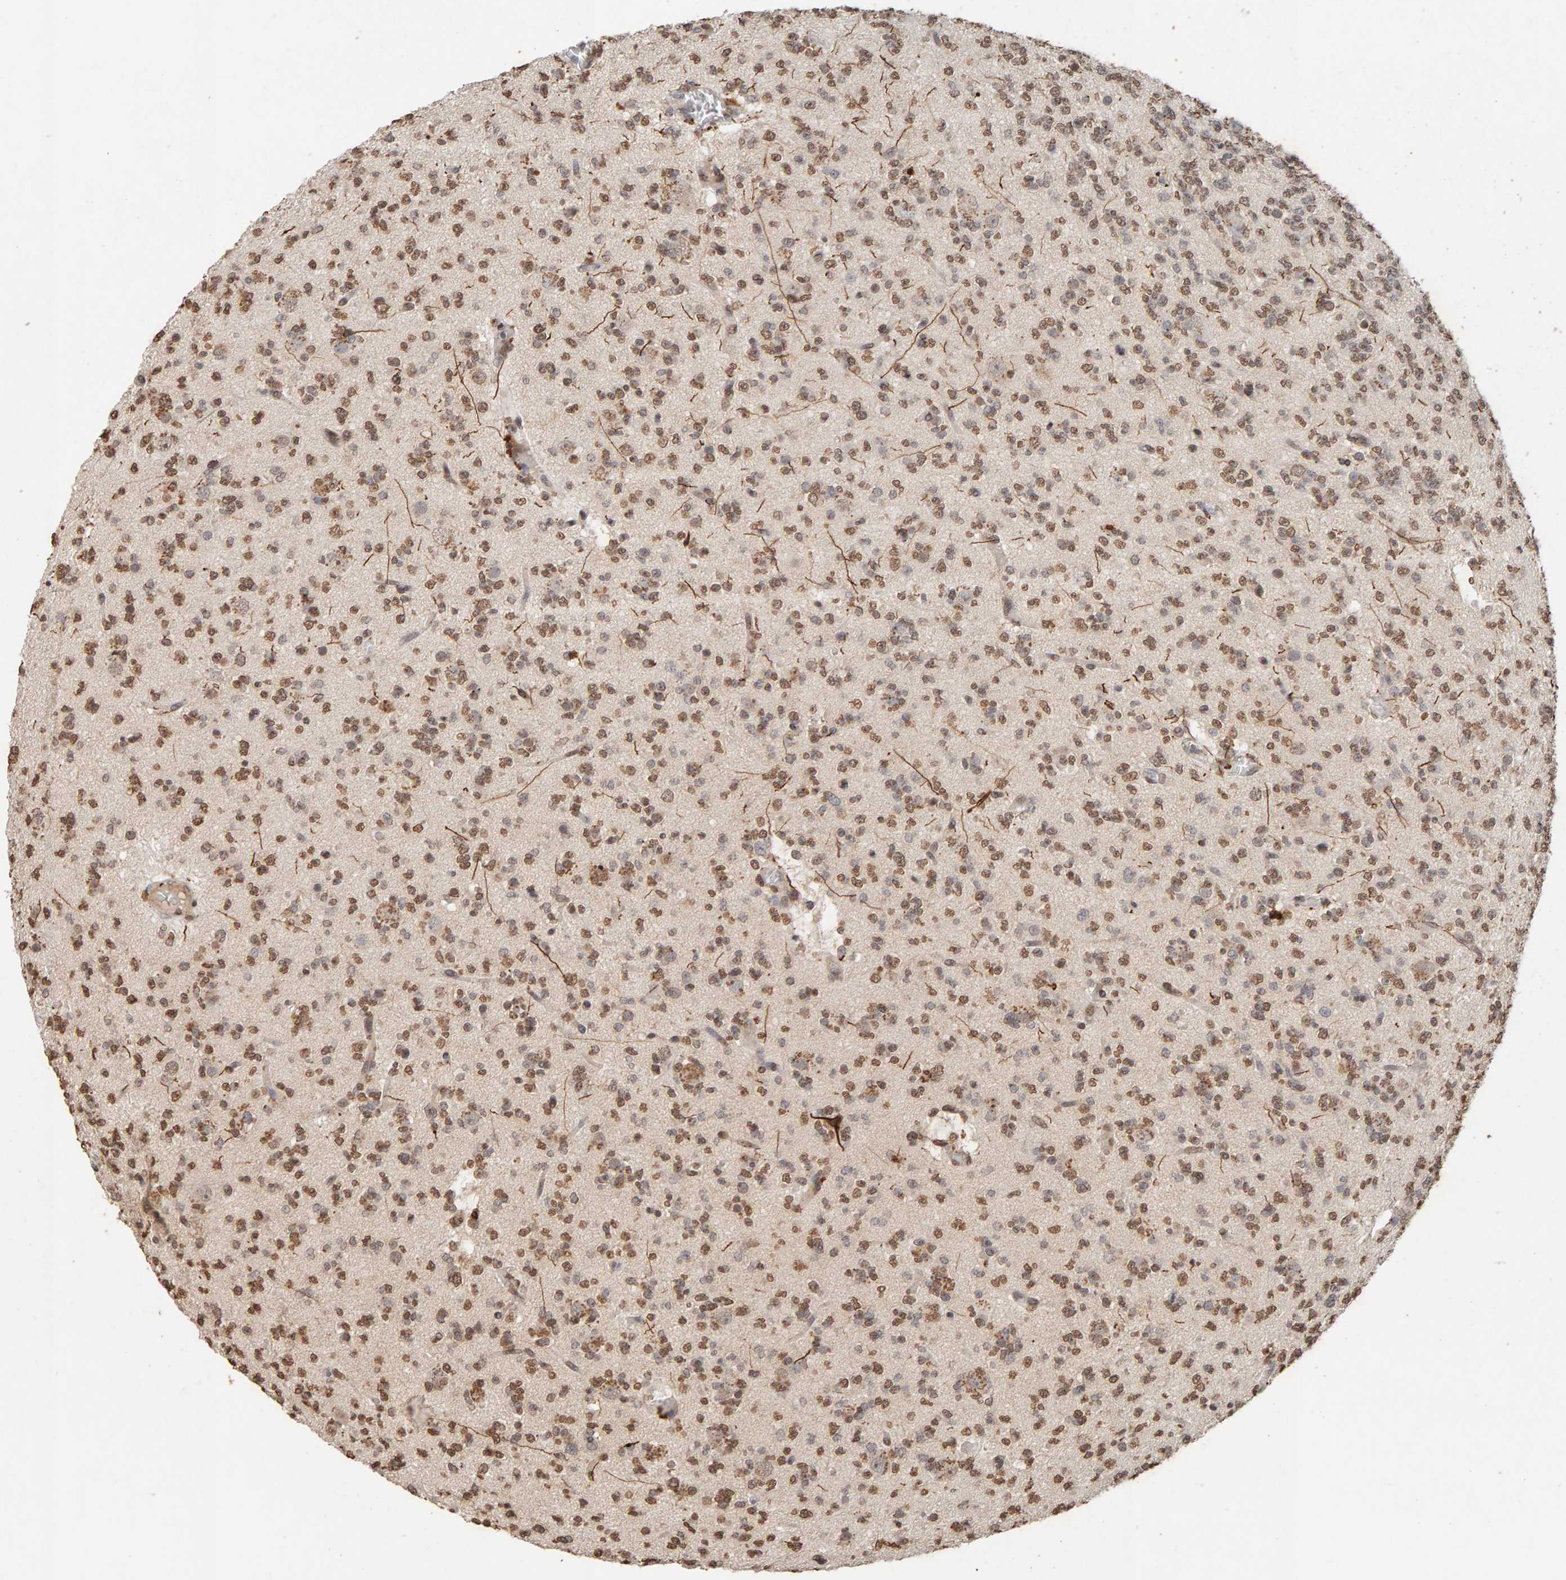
{"staining": {"intensity": "moderate", "quantity": ">75%", "location": "nuclear"}, "tissue": "glioma", "cell_type": "Tumor cells", "image_type": "cancer", "snomed": [{"axis": "morphology", "description": "Glioma, malignant, Low grade"}, {"axis": "topography", "description": "Brain"}], "caption": "High-power microscopy captured an immunohistochemistry (IHC) micrograph of malignant glioma (low-grade), revealing moderate nuclear expression in about >75% of tumor cells.", "gene": "DNAJB5", "patient": {"sex": "male", "age": 38}}